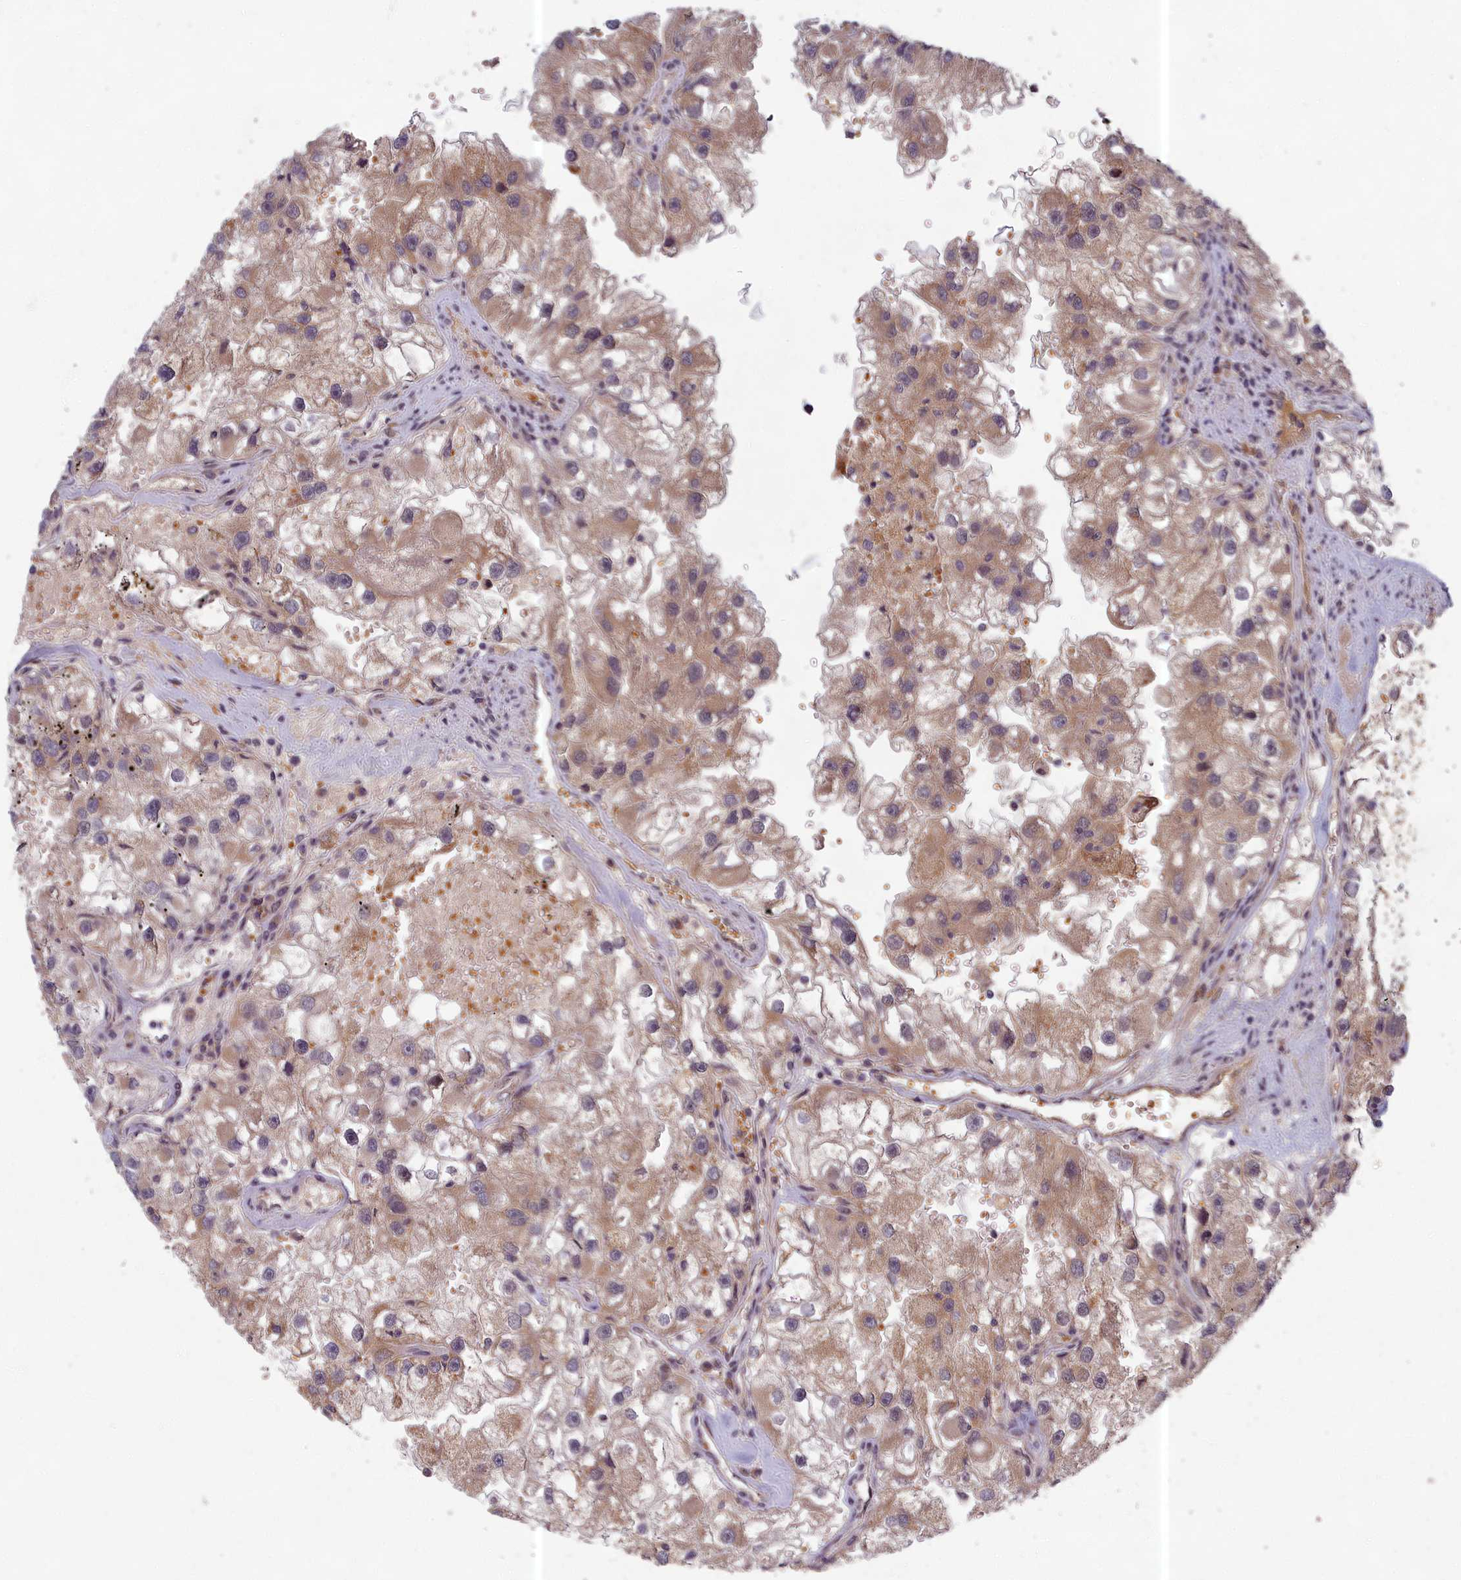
{"staining": {"intensity": "moderate", "quantity": ">75%", "location": "cytoplasmic/membranous"}, "tissue": "renal cancer", "cell_type": "Tumor cells", "image_type": "cancer", "snomed": [{"axis": "morphology", "description": "Adenocarcinoma, NOS"}, {"axis": "topography", "description": "Kidney"}], "caption": "Human renal cancer stained with a brown dye reveals moderate cytoplasmic/membranous positive positivity in about >75% of tumor cells.", "gene": "EARS2", "patient": {"sex": "male", "age": 63}}